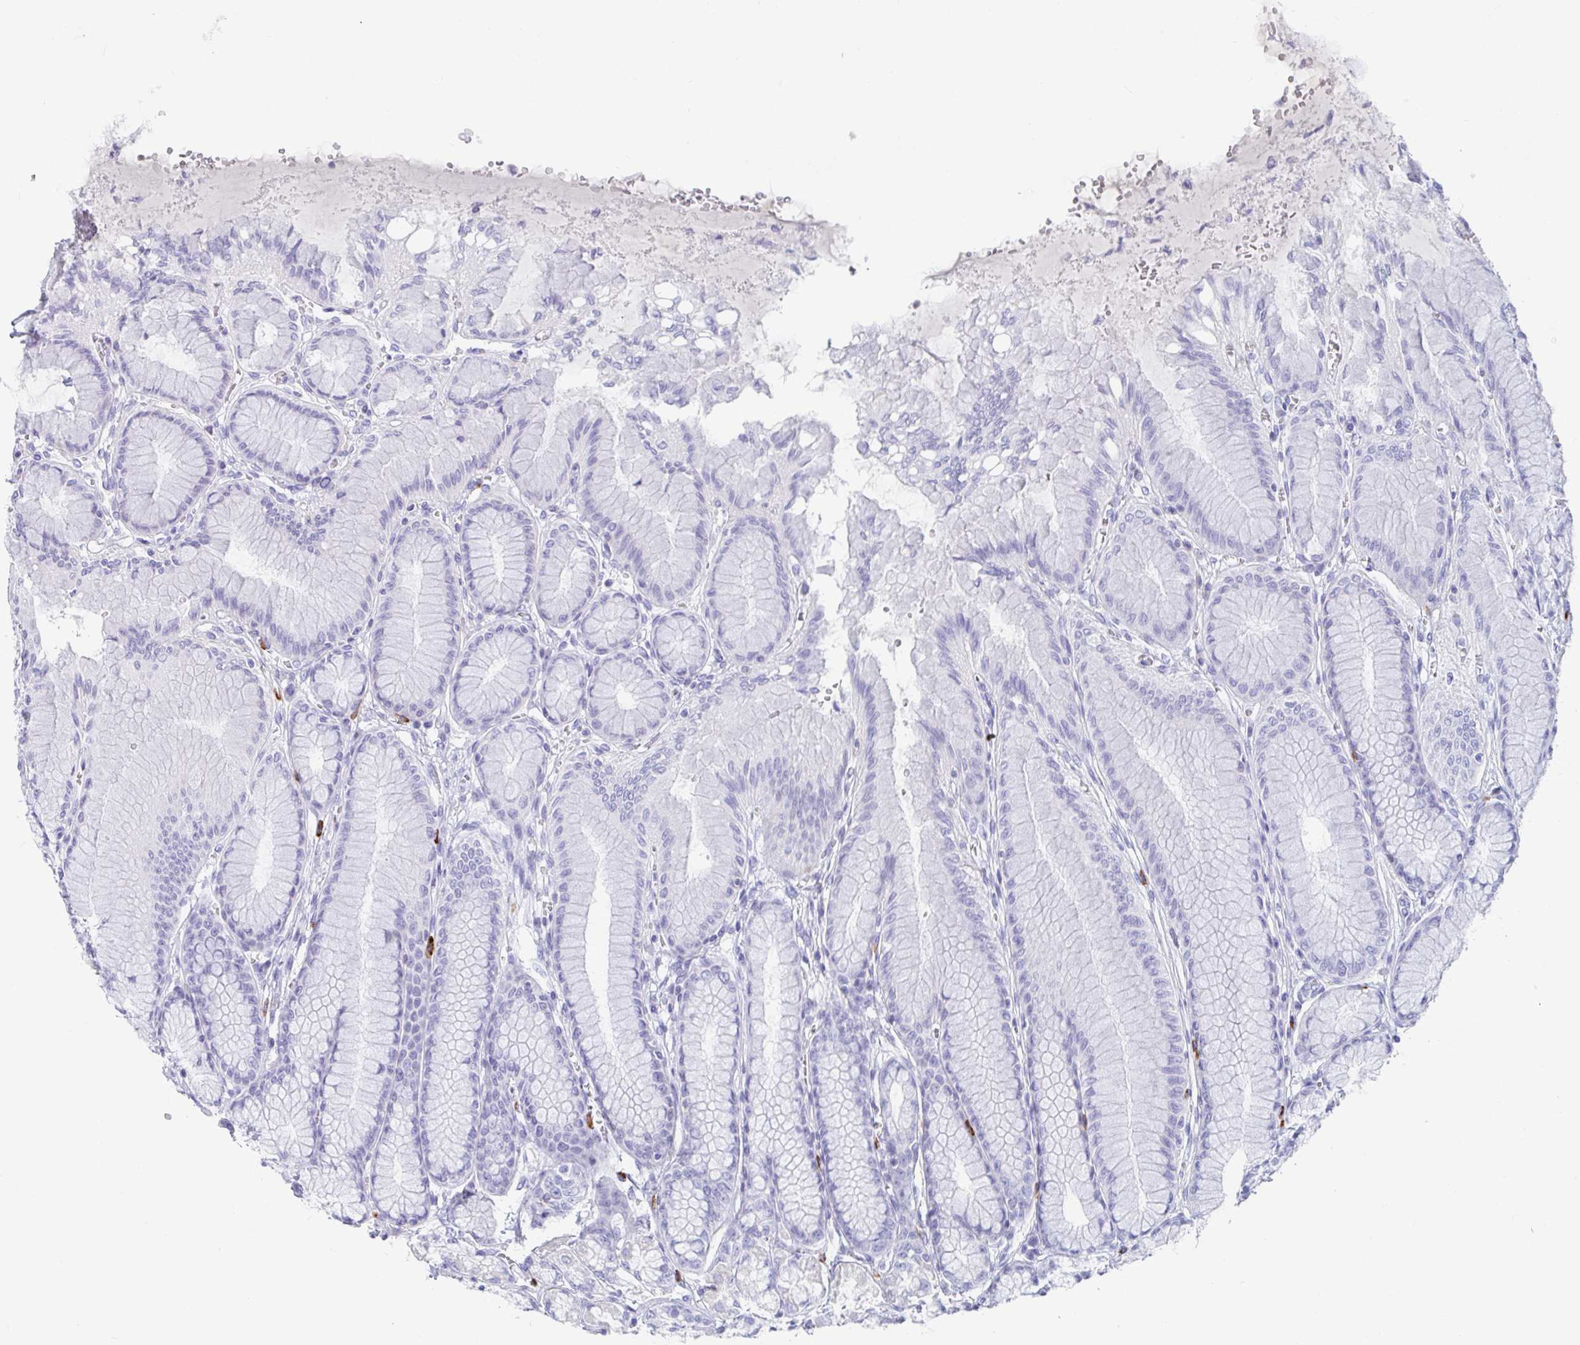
{"staining": {"intensity": "negative", "quantity": "none", "location": "none"}, "tissue": "stomach", "cell_type": "Glandular cells", "image_type": "normal", "snomed": [{"axis": "morphology", "description": "Normal tissue, NOS"}, {"axis": "topography", "description": "Stomach"}, {"axis": "topography", "description": "Stomach, lower"}], "caption": "A high-resolution image shows immunohistochemistry (IHC) staining of unremarkable stomach, which reveals no significant positivity in glandular cells.", "gene": "PLA2G1B", "patient": {"sex": "male", "age": 76}}